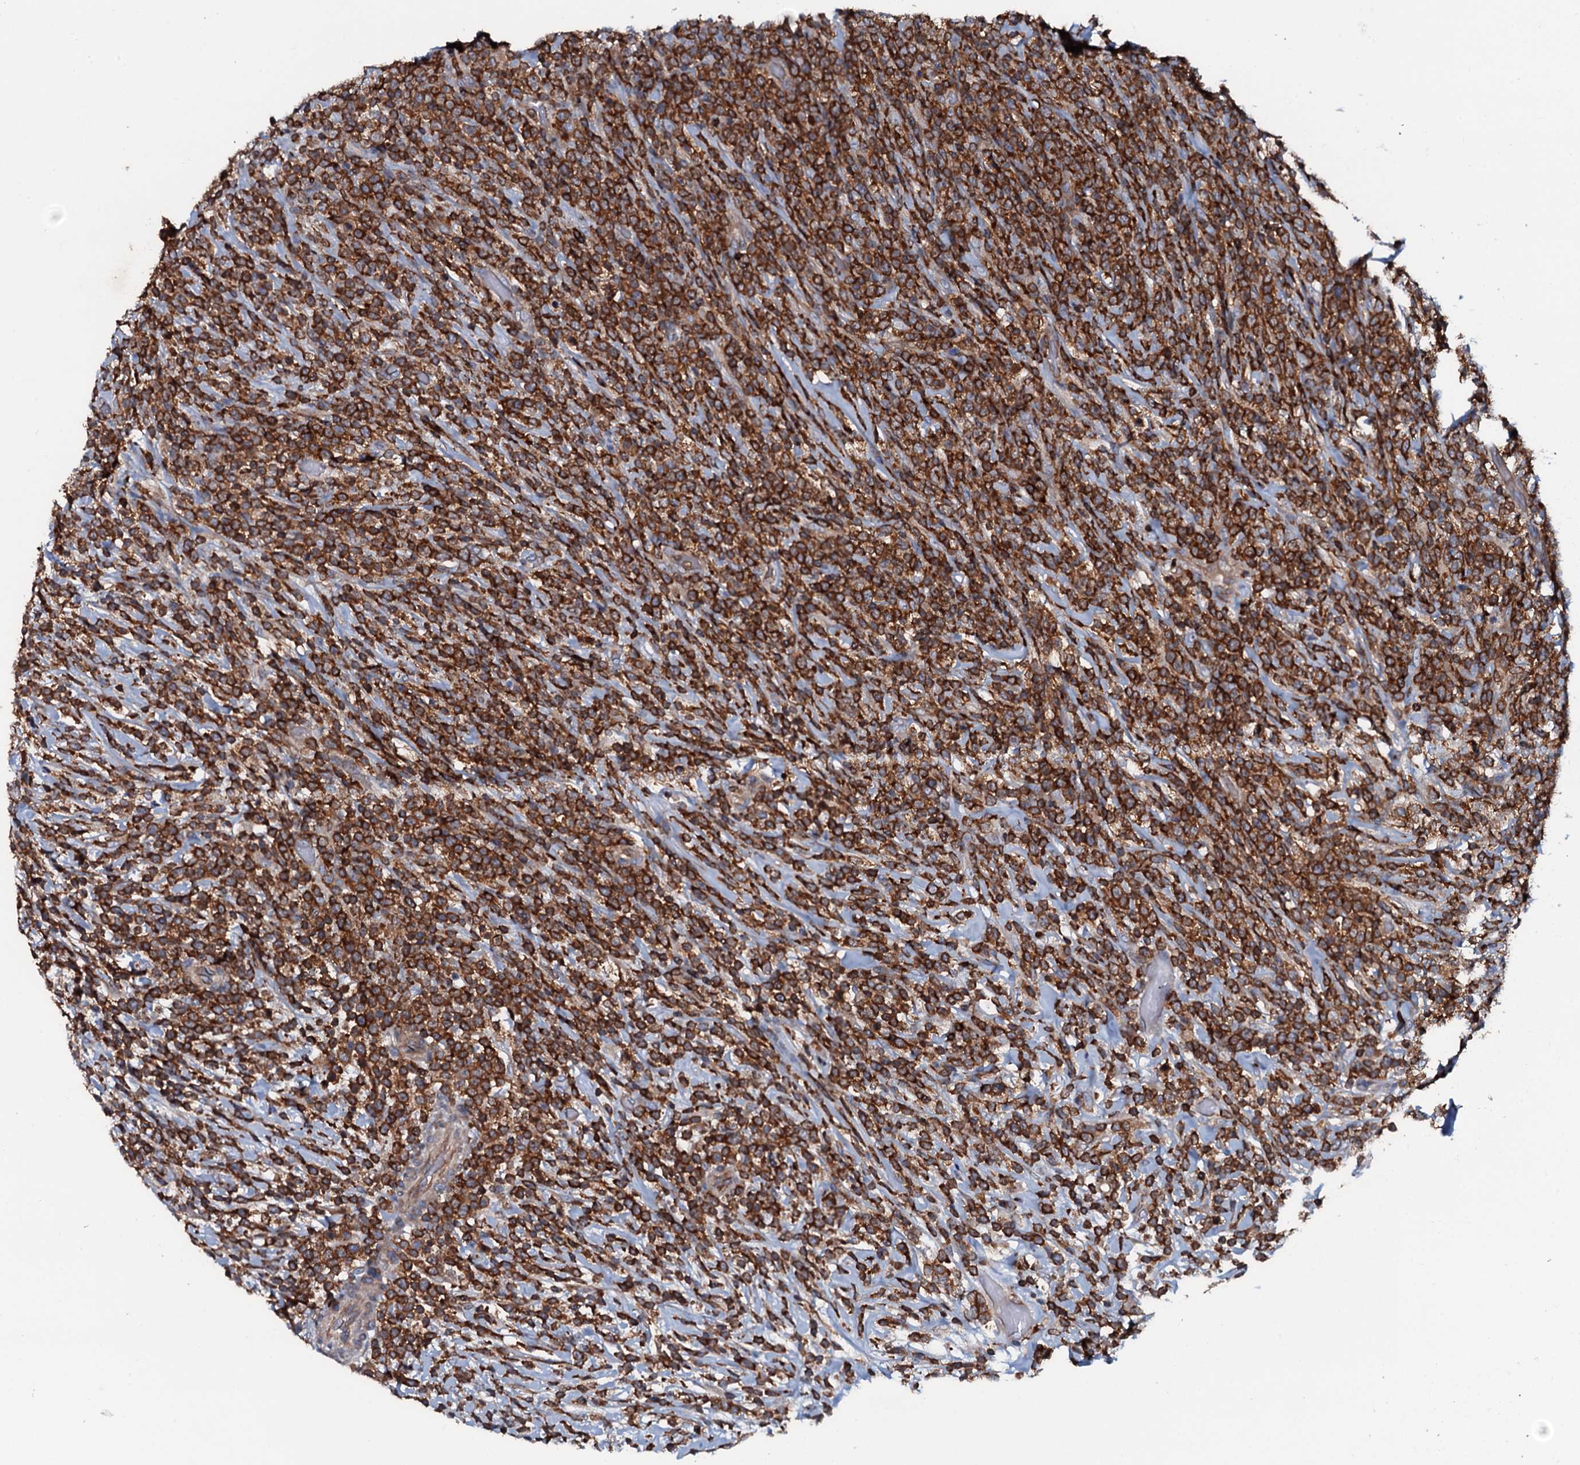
{"staining": {"intensity": "strong", "quantity": ">75%", "location": "cytoplasmic/membranous"}, "tissue": "lymphoma", "cell_type": "Tumor cells", "image_type": "cancer", "snomed": [{"axis": "morphology", "description": "Malignant lymphoma, non-Hodgkin's type, High grade"}, {"axis": "topography", "description": "Colon"}], "caption": "IHC of lymphoma displays high levels of strong cytoplasmic/membranous positivity in approximately >75% of tumor cells.", "gene": "GRK2", "patient": {"sex": "female", "age": 53}}